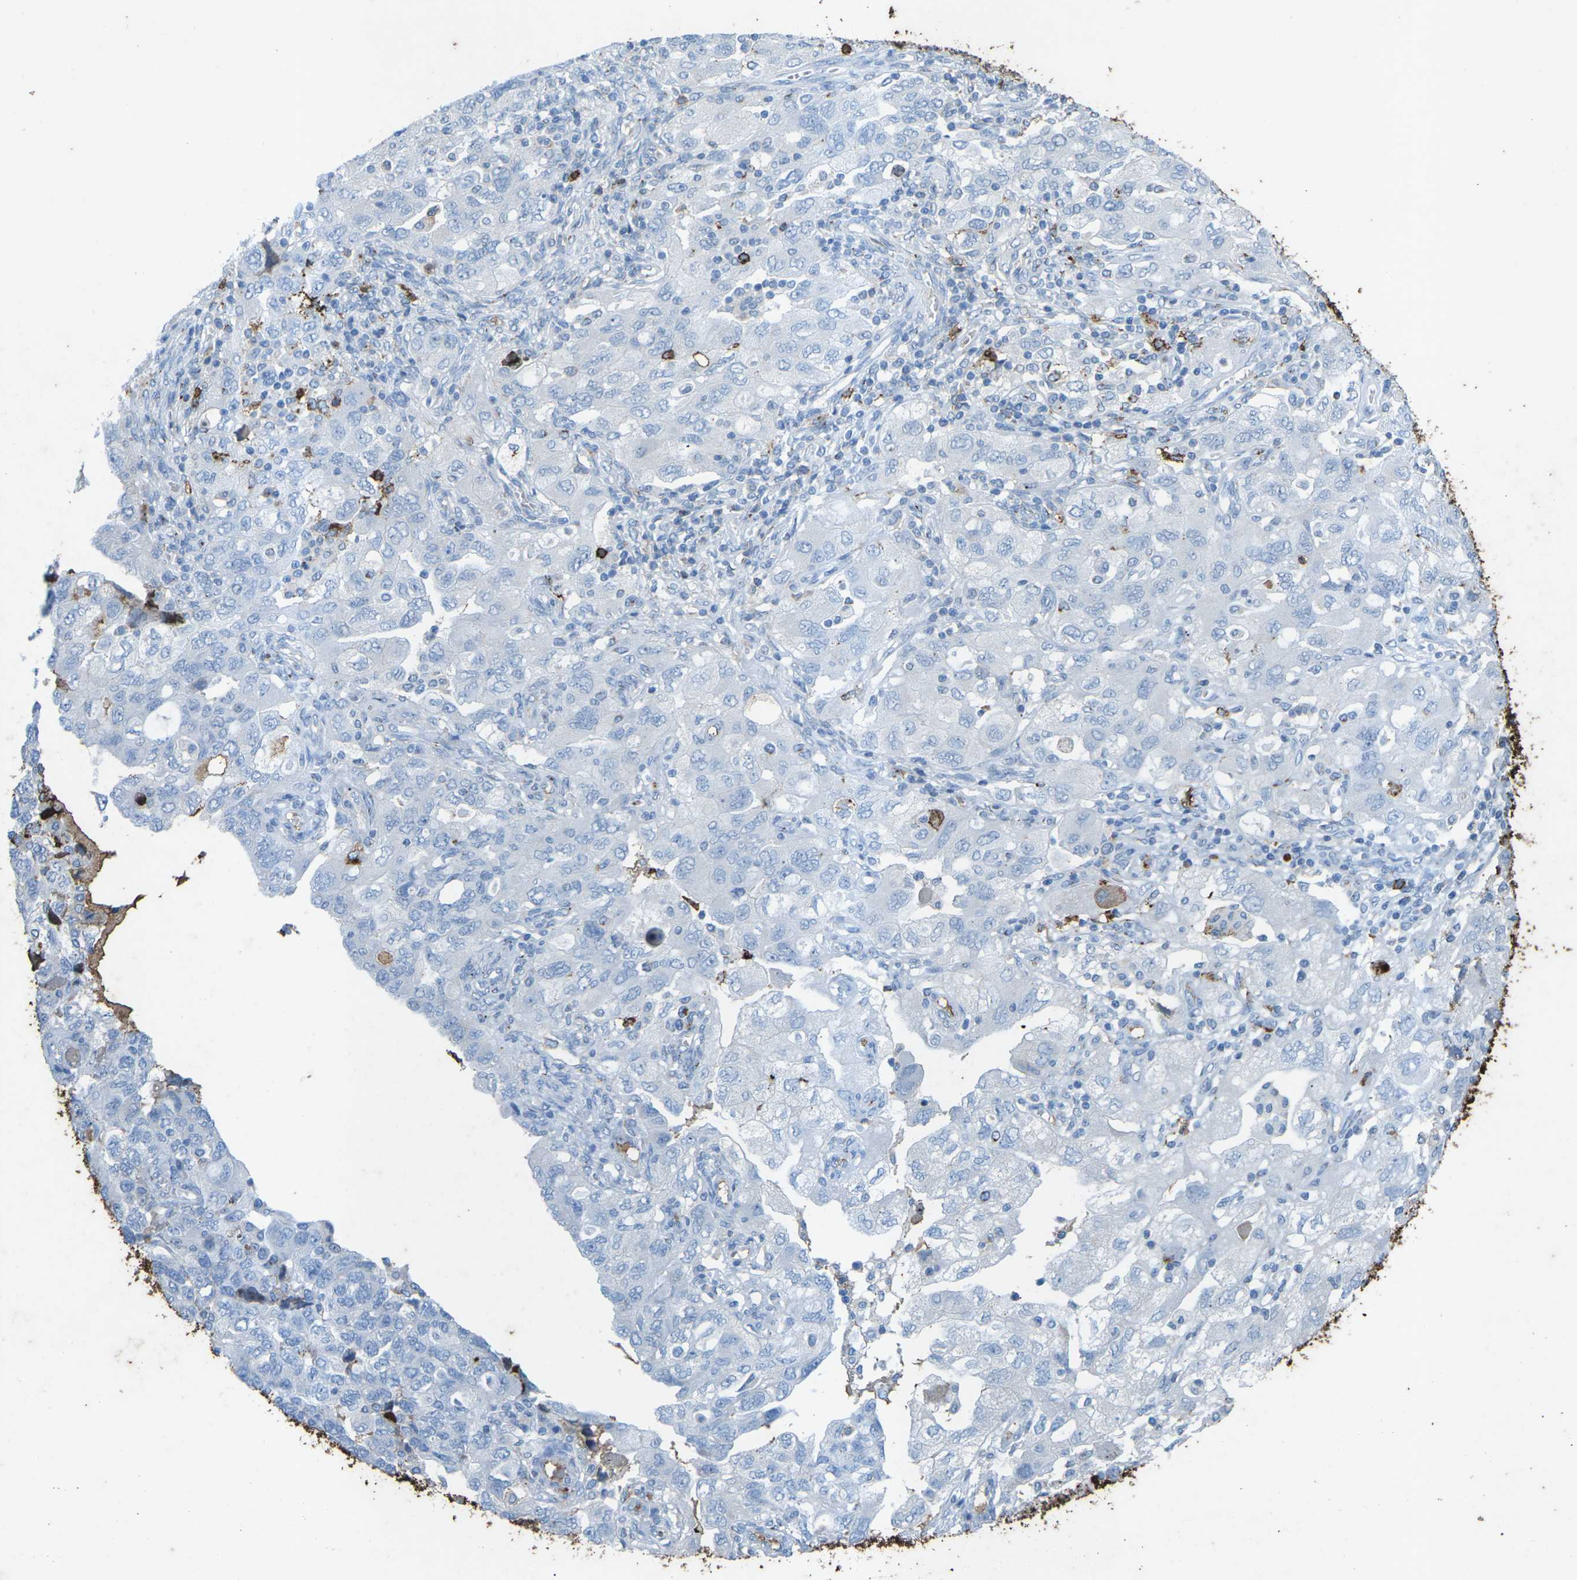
{"staining": {"intensity": "negative", "quantity": "none", "location": "none"}, "tissue": "ovarian cancer", "cell_type": "Tumor cells", "image_type": "cancer", "snomed": [{"axis": "morphology", "description": "Carcinoma, NOS"}, {"axis": "morphology", "description": "Cystadenocarcinoma, serous, NOS"}, {"axis": "topography", "description": "Ovary"}], "caption": "Immunohistochemical staining of human ovarian cancer displays no significant positivity in tumor cells.", "gene": "CTAGE1", "patient": {"sex": "female", "age": 69}}